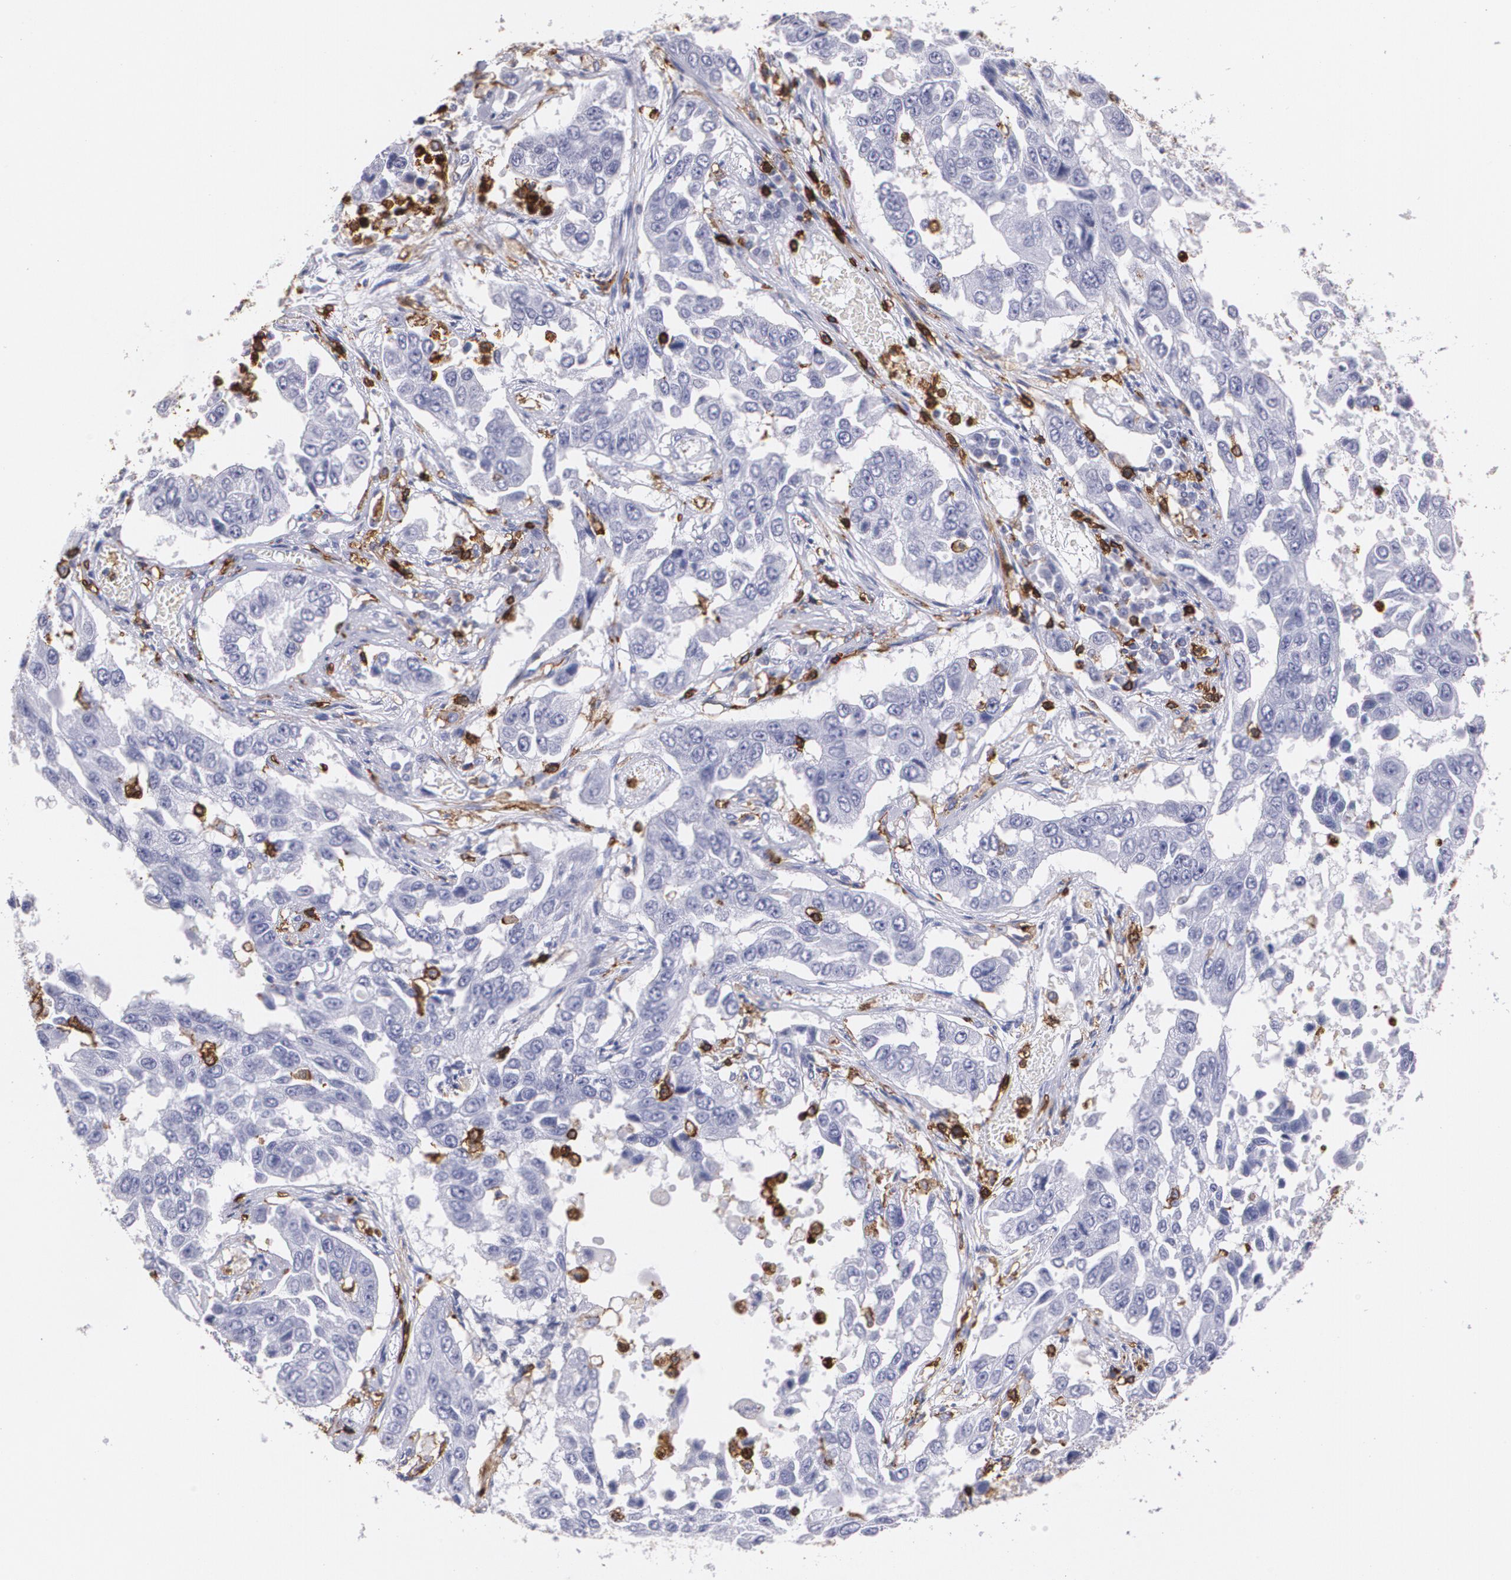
{"staining": {"intensity": "negative", "quantity": "none", "location": "none"}, "tissue": "lung cancer", "cell_type": "Tumor cells", "image_type": "cancer", "snomed": [{"axis": "morphology", "description": "Squamous cell carcinoma, NOS"}, {"axis": "topography", "description": "Lung"}], "caption": "DAB immunohistochemical staining of human lung cancer (squamous cell carcinoma) shows no significant staining in tumor cells.", "gene": "PTPRC", "patient": {"sex": "male", "age": 71}}